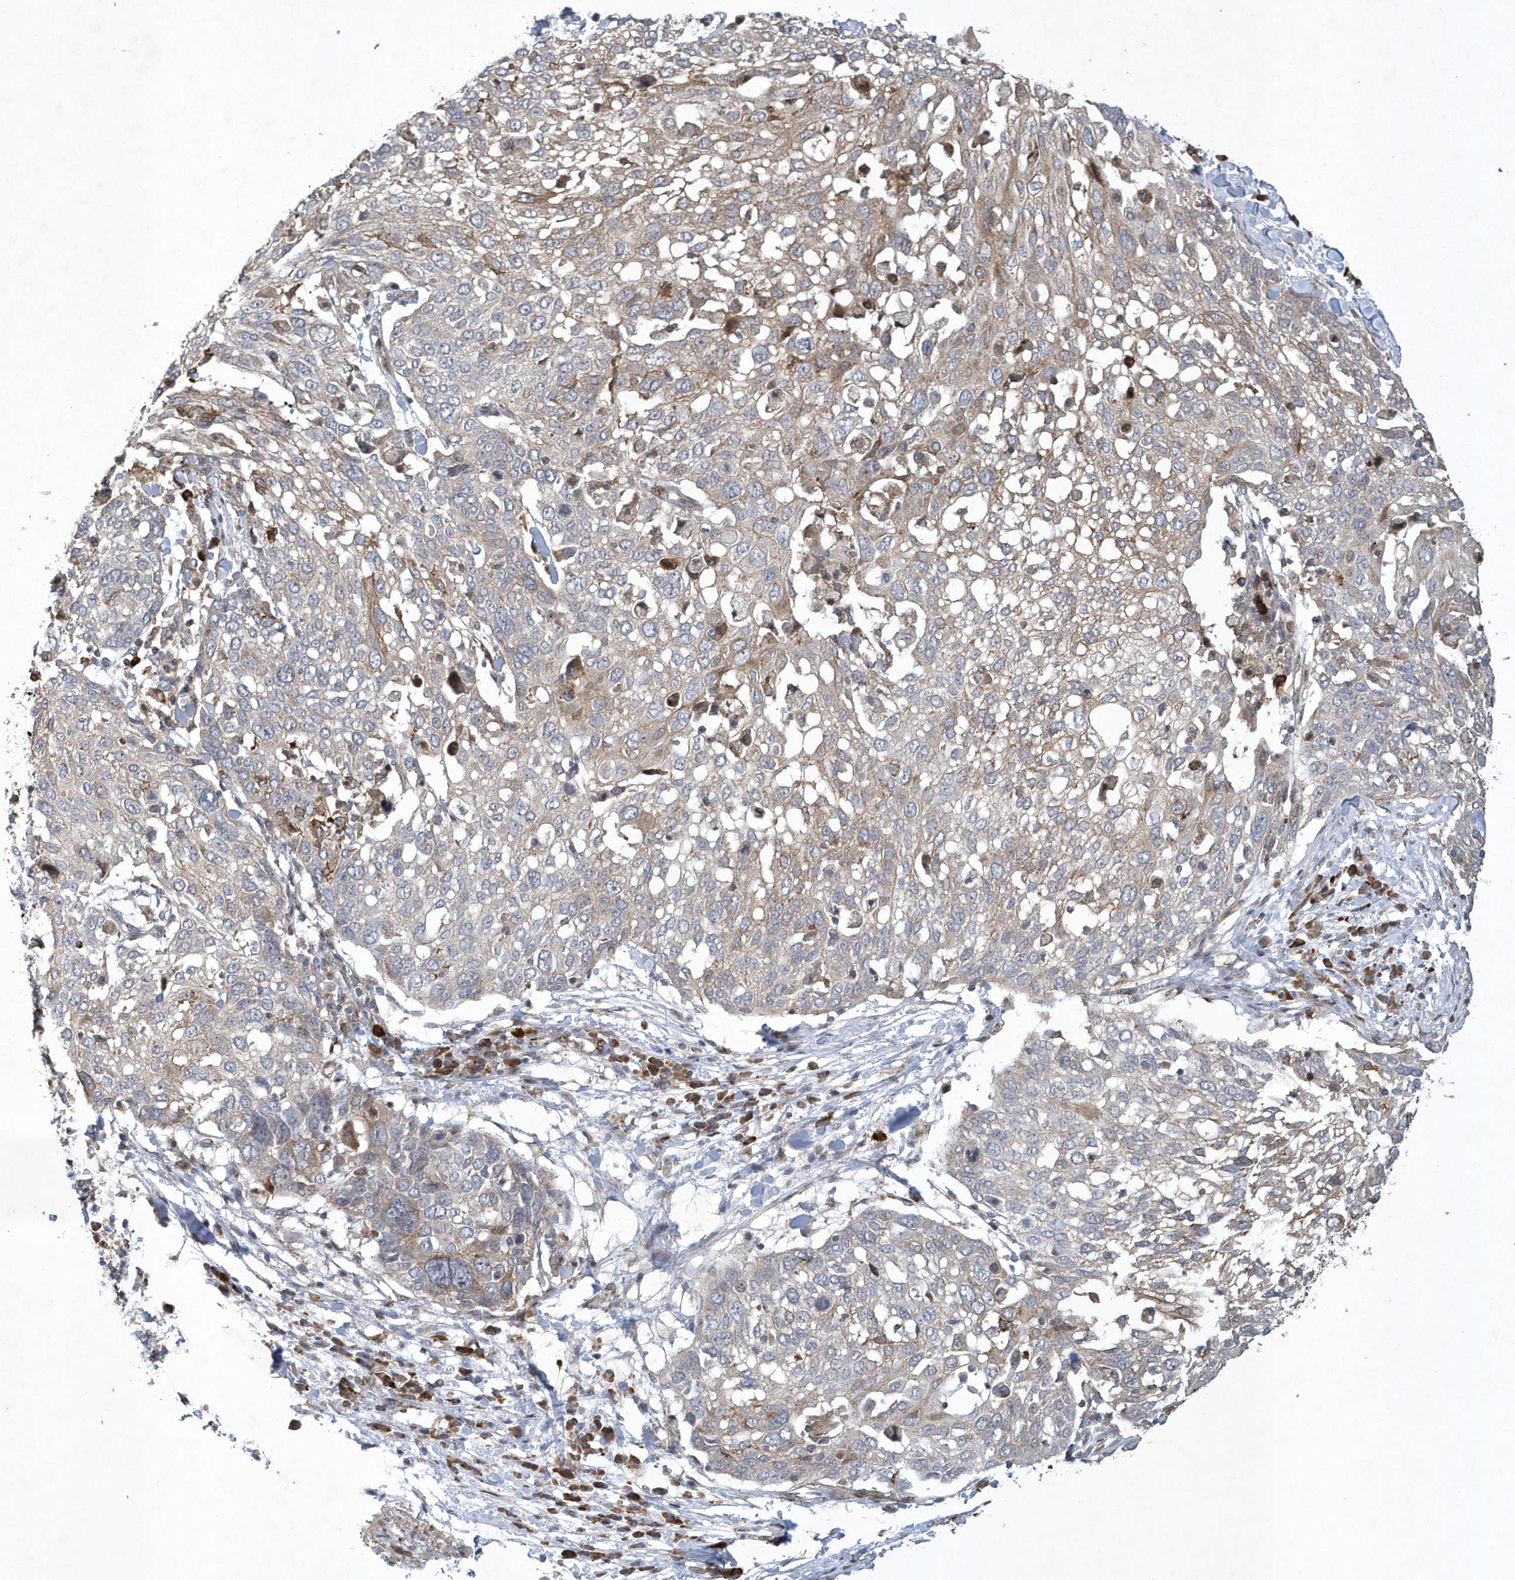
{"staining": {"intensity": "weak", "quantity": "25%-75%", "location": "cytoplasmic/membranous"}, "tissue": "lung cancer", "cell_type": "Tumor cells", "image_type": "cancer", "snomed": [{"axis": "morphology", "description": "Squamous cell carcinoma, NOS"}, {"axis": "topography", "description": "Lung"}], "caption": "Human lung squamous cell carcinoma stained for a protein (brown) exhibits weak cytoplasmic/membranous positive positivity in approximately 25%-75% of tumor cells.", "gene": "N4BP2", "patient": {"sex": "male", "age": 65}}